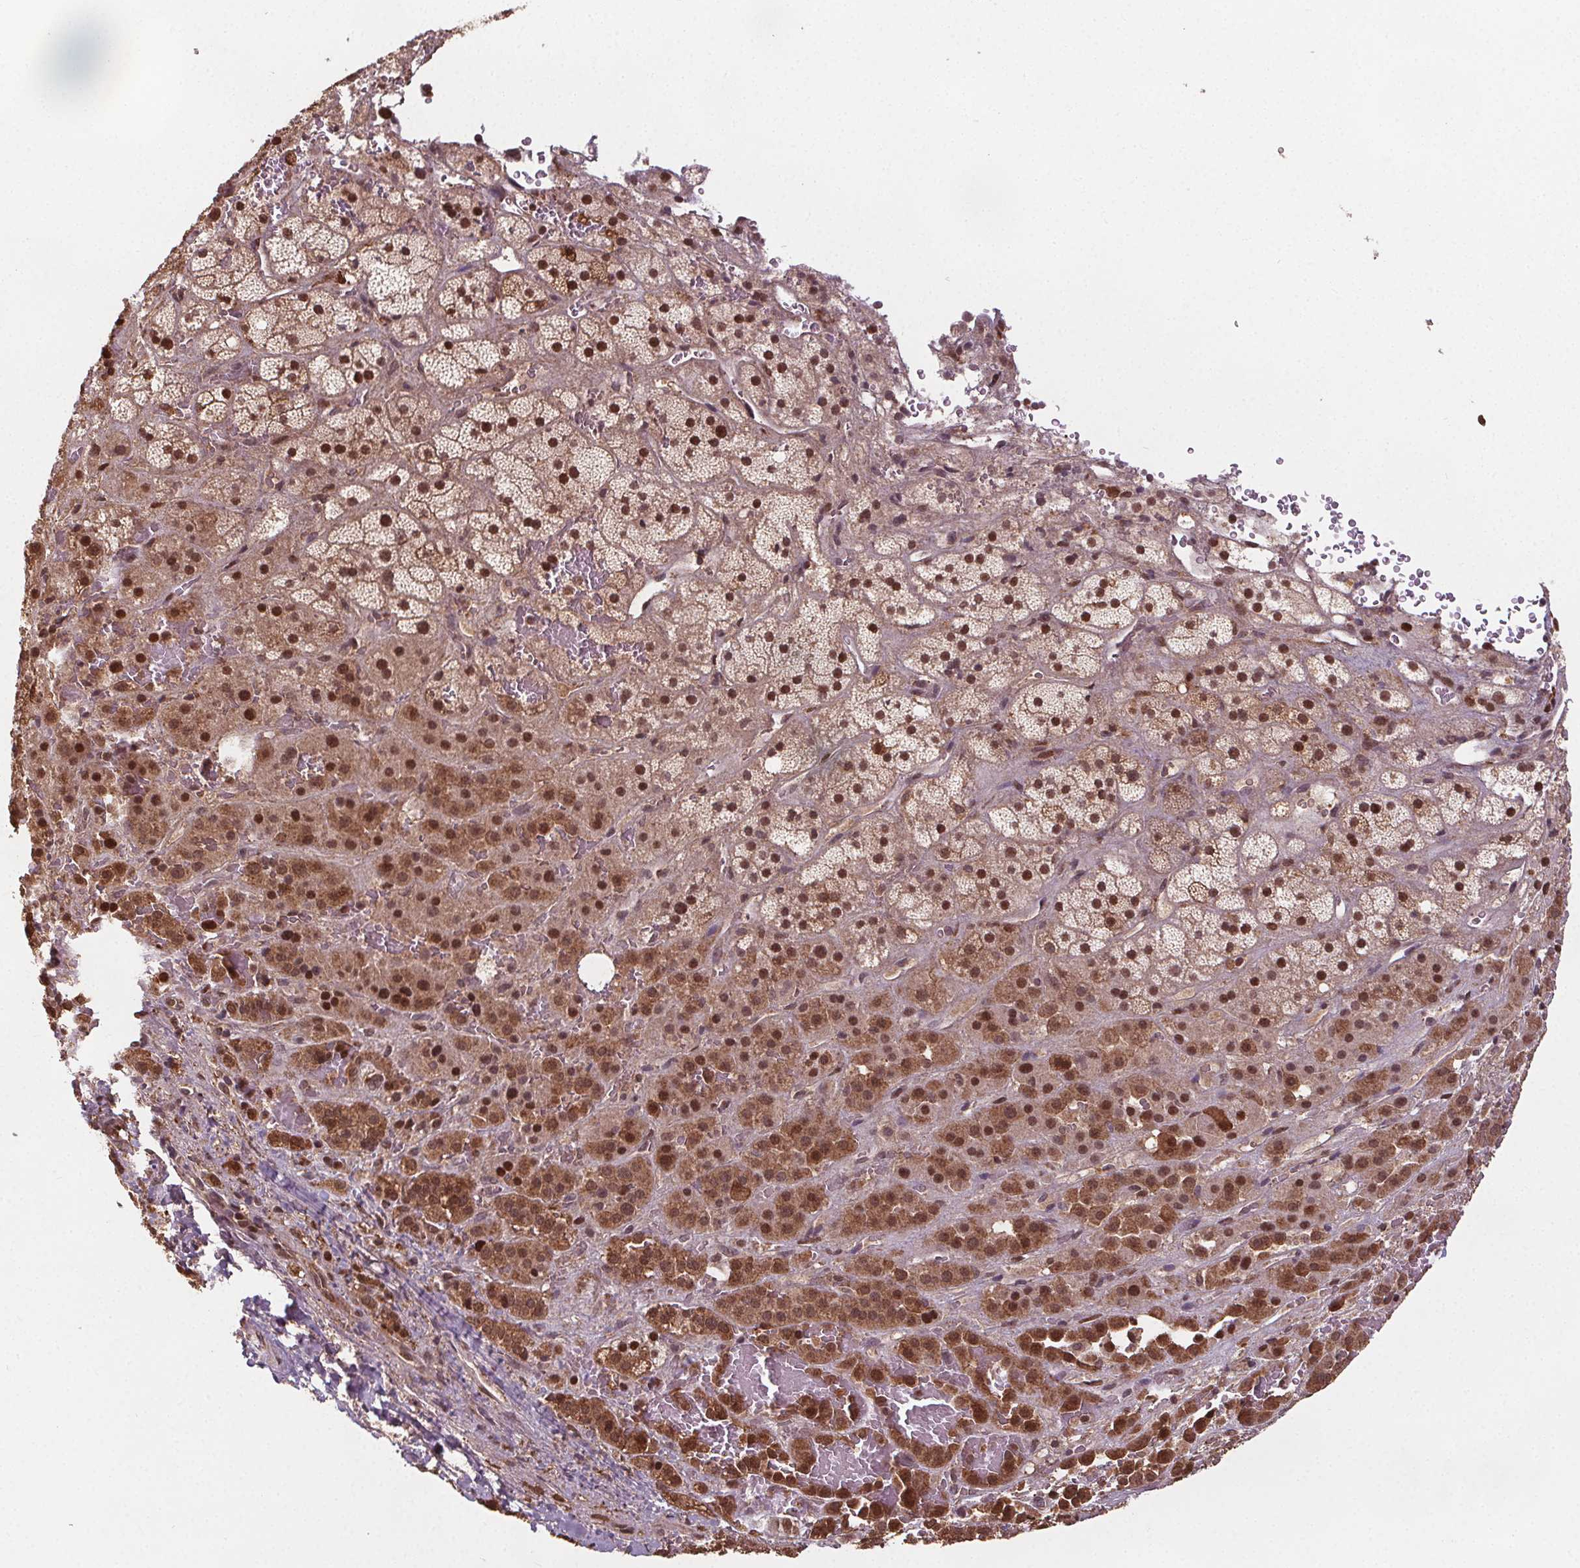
{"staining": {"intensity": "moderate", "quantity": ">75%", "location": "cytoplasmic/membranous,nuclear"}, "tissue": "adrenal gland", "cell_type": "Glandular cells", "image_type": "normal", "snomed": [{"axis": "morphology", "description": "Normal tissue, NOS"}, {"axis": "topography", "description": "Adrenal gland"}], "caption": "The immunohistochemical stain shows moderate cytoplasmic/membranous,nuclear expression in glandular cells of benign adrenal gland. (DAB IHC, brown staining for protein, blue staining for nuclei).", "gene": "ENO1", "patient": {"sex": "male", "age": 57}}